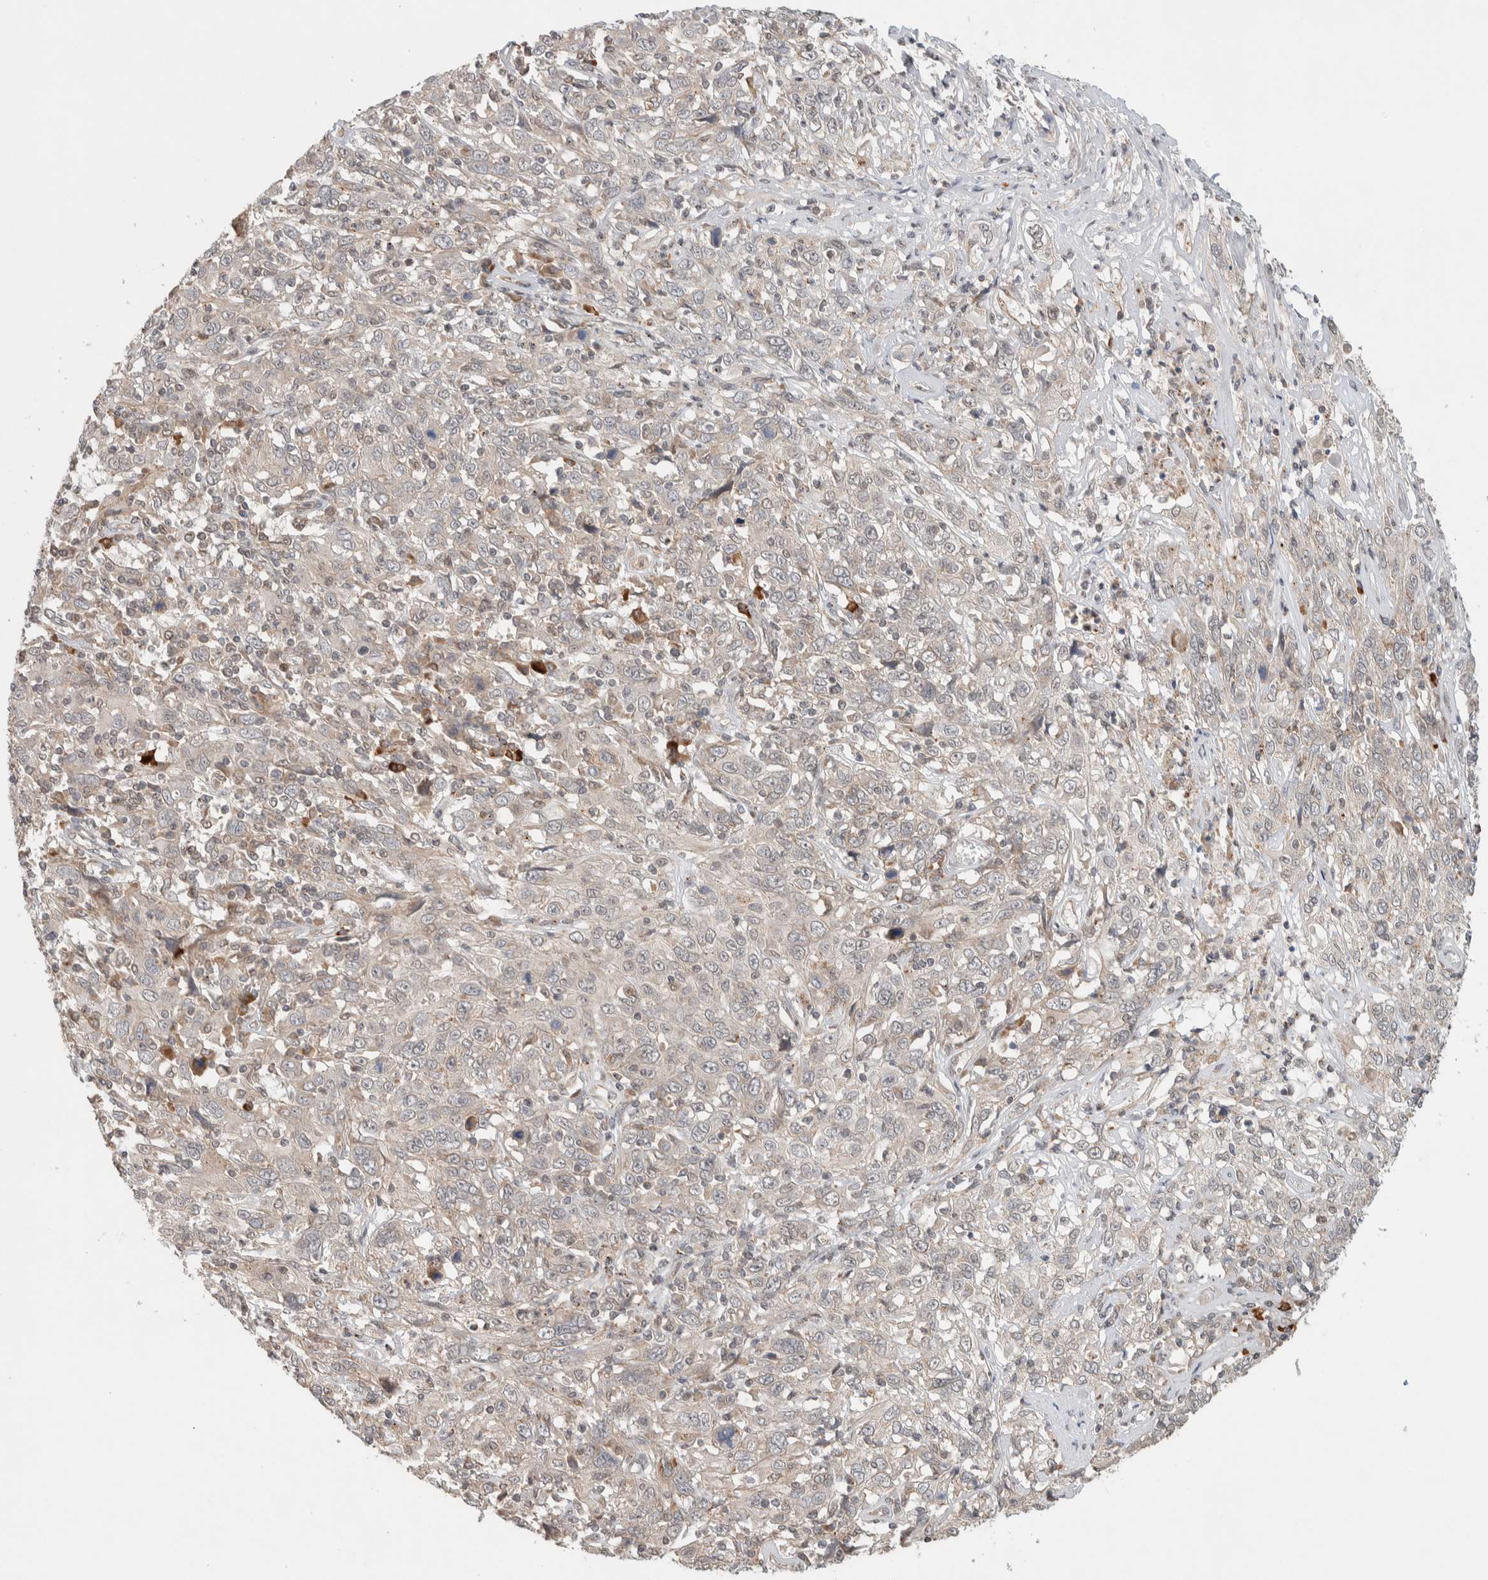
{"staining": {"intensity": "weak", "quantity": "<25%", "location": "cytoplasmic/membranous"}, "tissue": "cervical cancer", "cell_type": "Tumor cells", "image_type": "cancer", "snomed": [{"axis": "morphology", "description": "Squamous cell carcinoma, NOS"}, {"axis": "topography", "description": "Cervix"}], "caption": "Micrograph shows no significant protein positivity in tumor cells of cervical cancer (squamous cell carcinoma).", "gene": "DEPTOR", "patient": {"sex": "female", "age": 46}}